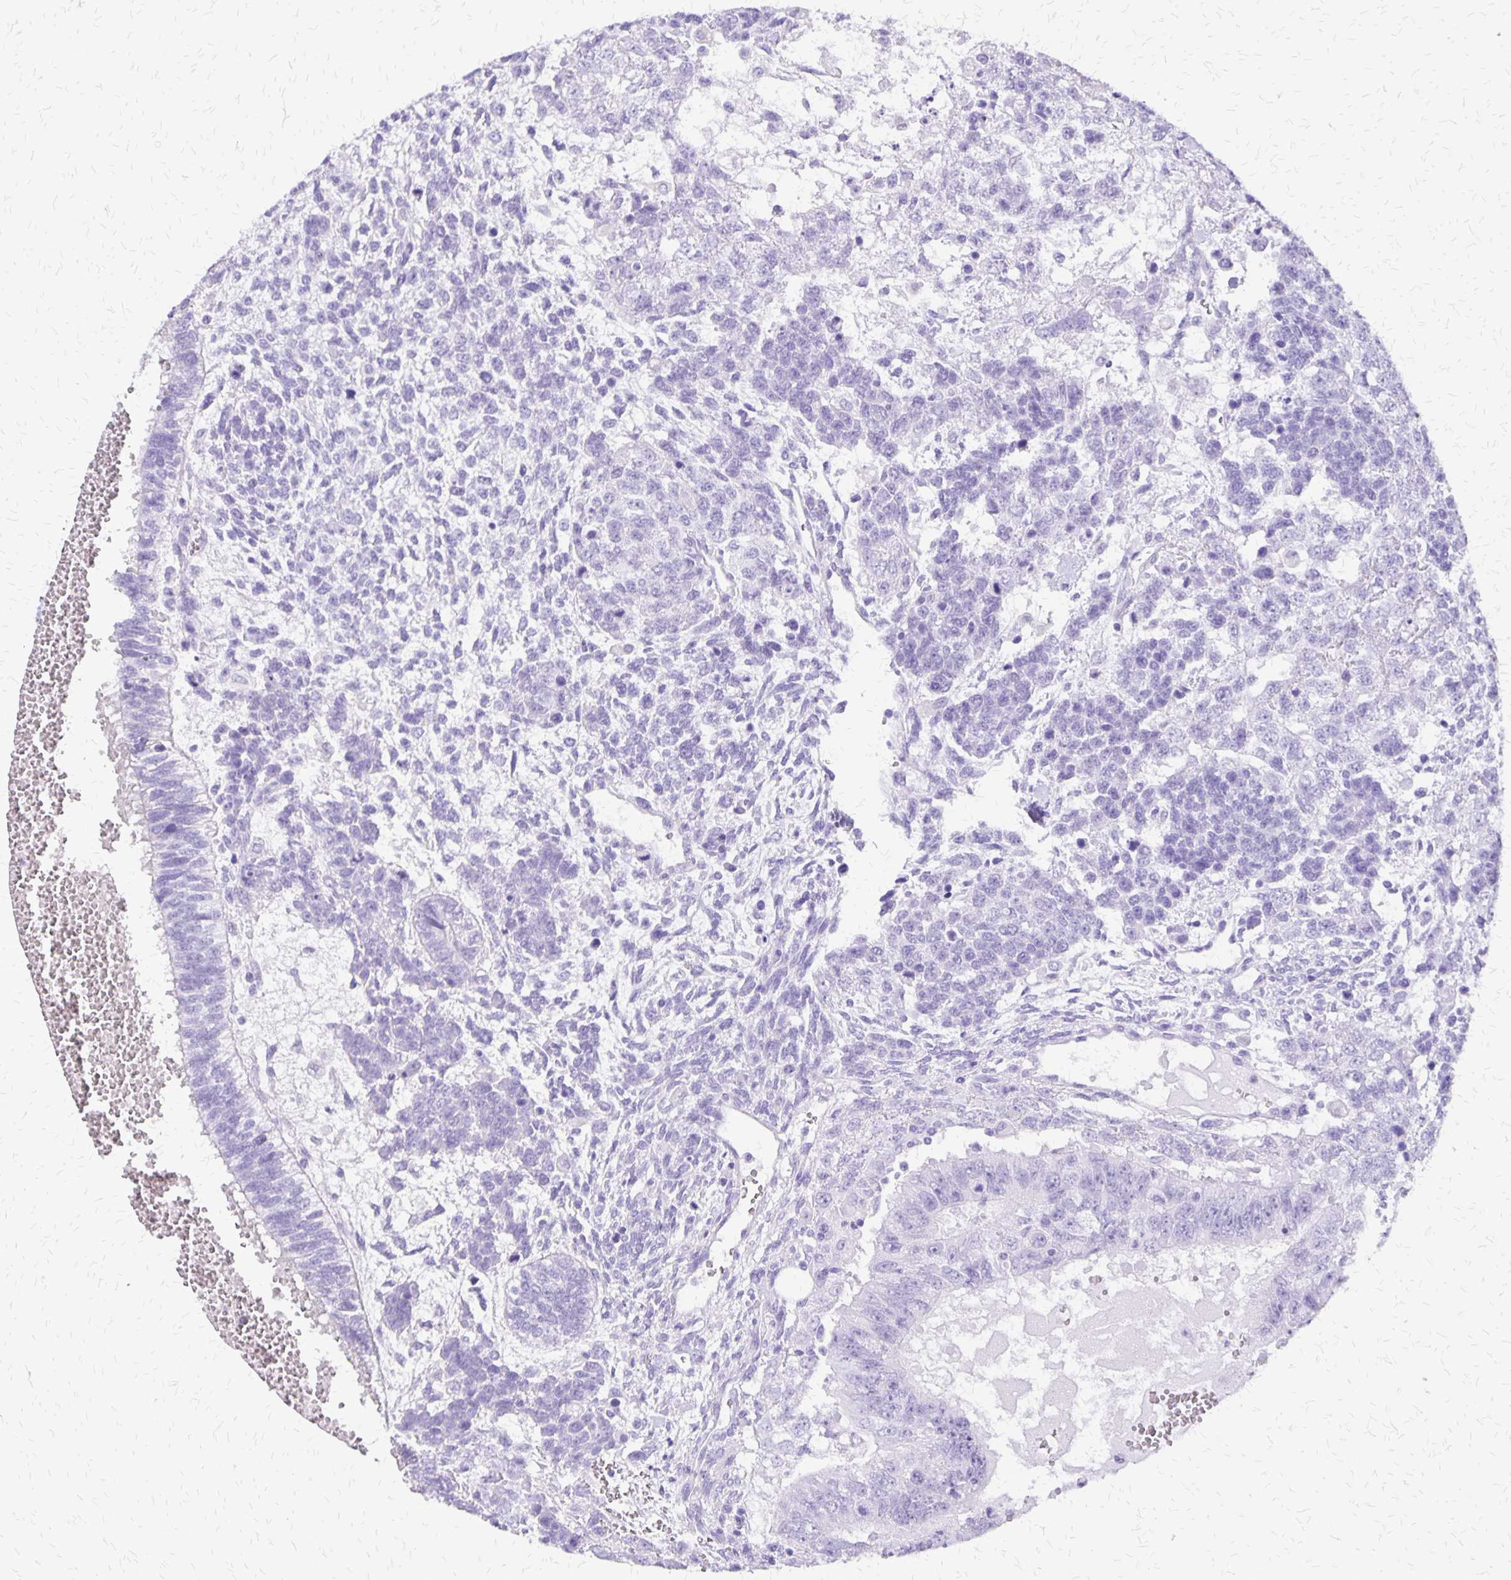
{"staining": {"intensity": "negative", "quantity": "none", "location": "none"}, "tissue": "testis cancer", "cell_type": "Tumor cells", "image_type": "cancer", "snomed": [{"axis": "morphology", "description": "Normal tissue, NOS"}, {"axis": "morphology", "description": "Carcinoma, Embryonal, NOS"}, {"axis": "topography", "description": "Testis"}, {"axis": "topography", "description": "Epididymis"}], "caption": "This image is of testis cancer stained with immunohistochemistry (IHC) to label a protein in brown with the nuclei are counter-stained blue. There is no staining in tumor cells.", "gene": "SLC13A2", "patient": {"sex": "male", "age": 23}}